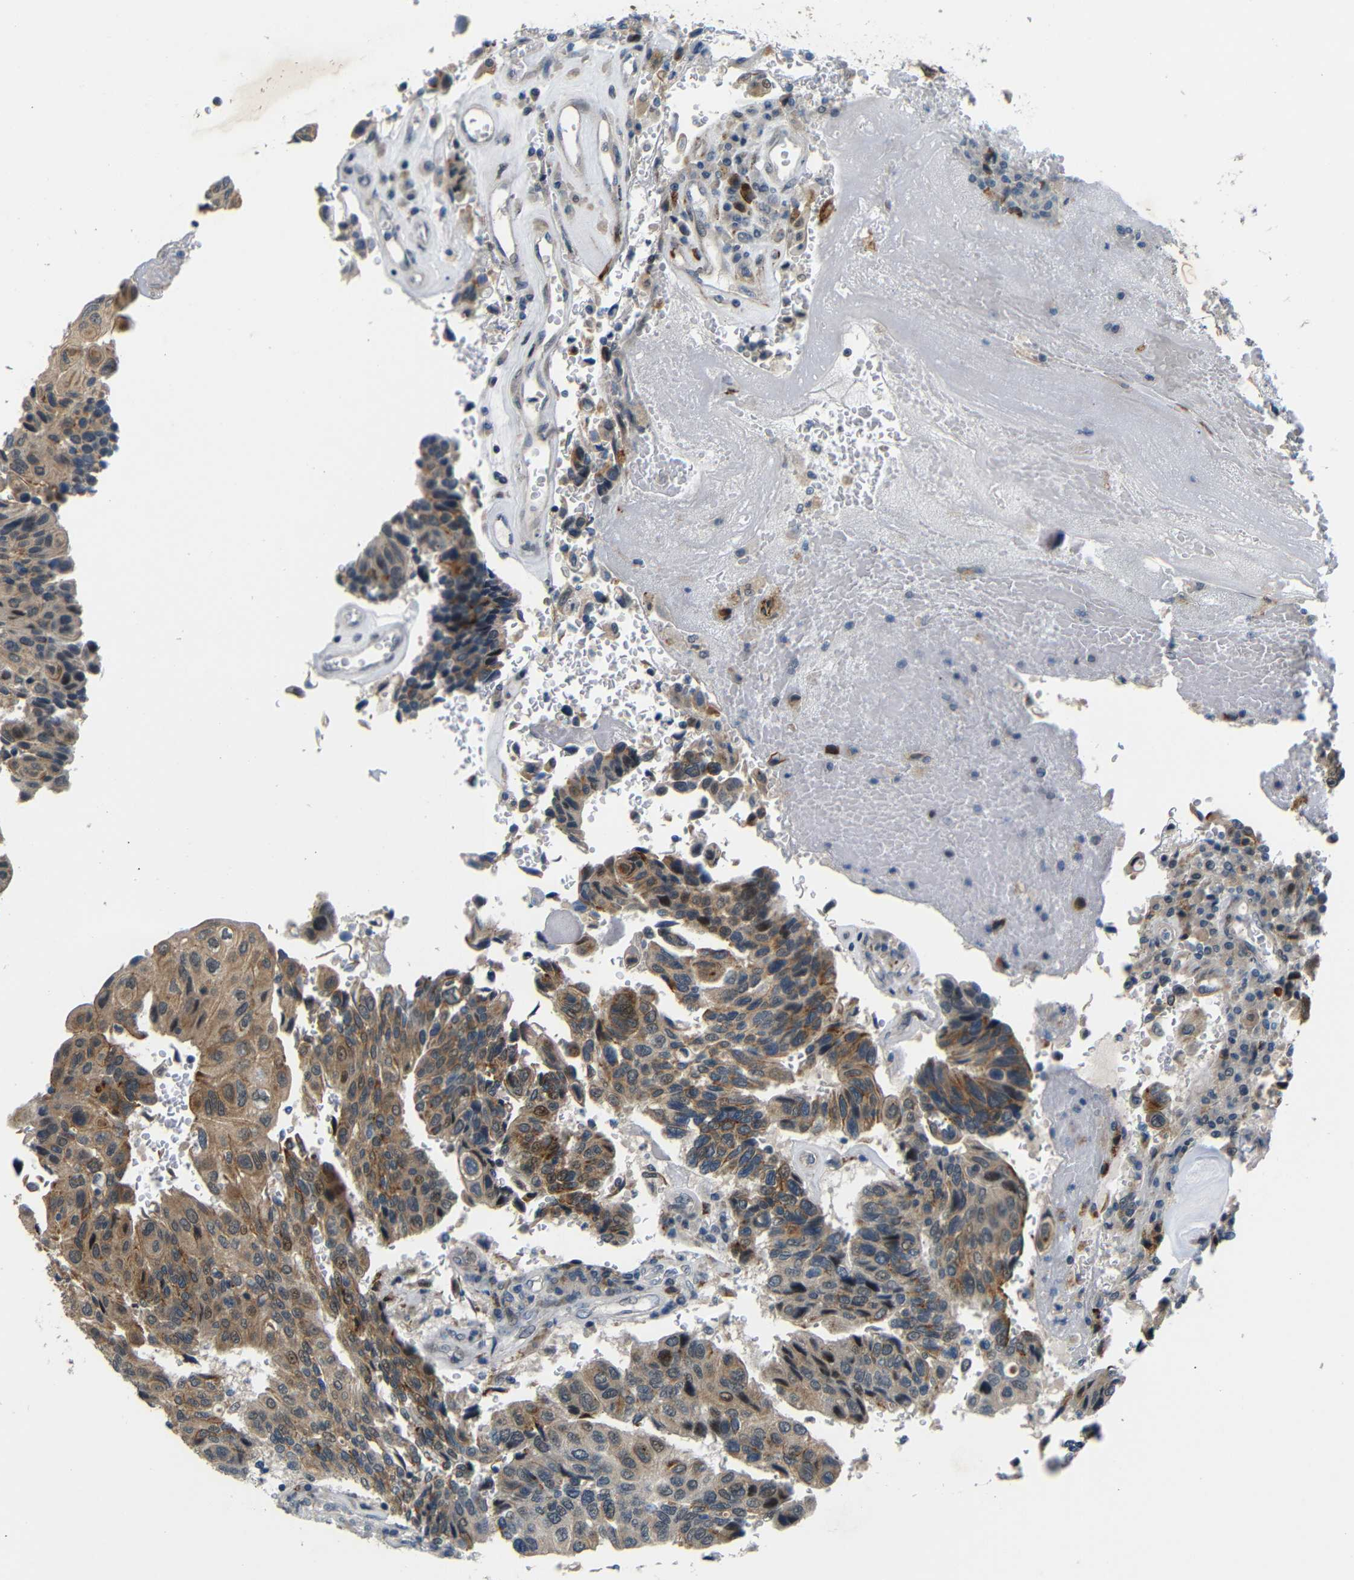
{"staining": {"intensity": "moderate", "quantity": "25%-75%", "location": "cytoplasmic/membranous"}, "tissue": "urothelial cancer", "cell_type": "Tumor cells", "image_type": "cancer", "snomed": [{"axis": "morphology", "description": "Urothelial carcinoma, High grade"}, {"axis": "topography", "description": "Urinary bladder"}], "caption": "Protein staining reveals moderate cytoplasmic/membranous positivity in about 25%-75% of tumor cells in high-grade urothelial carcinoma.", "gene": "SYDE1", "patient": {"sex": "male", "age": 66}}